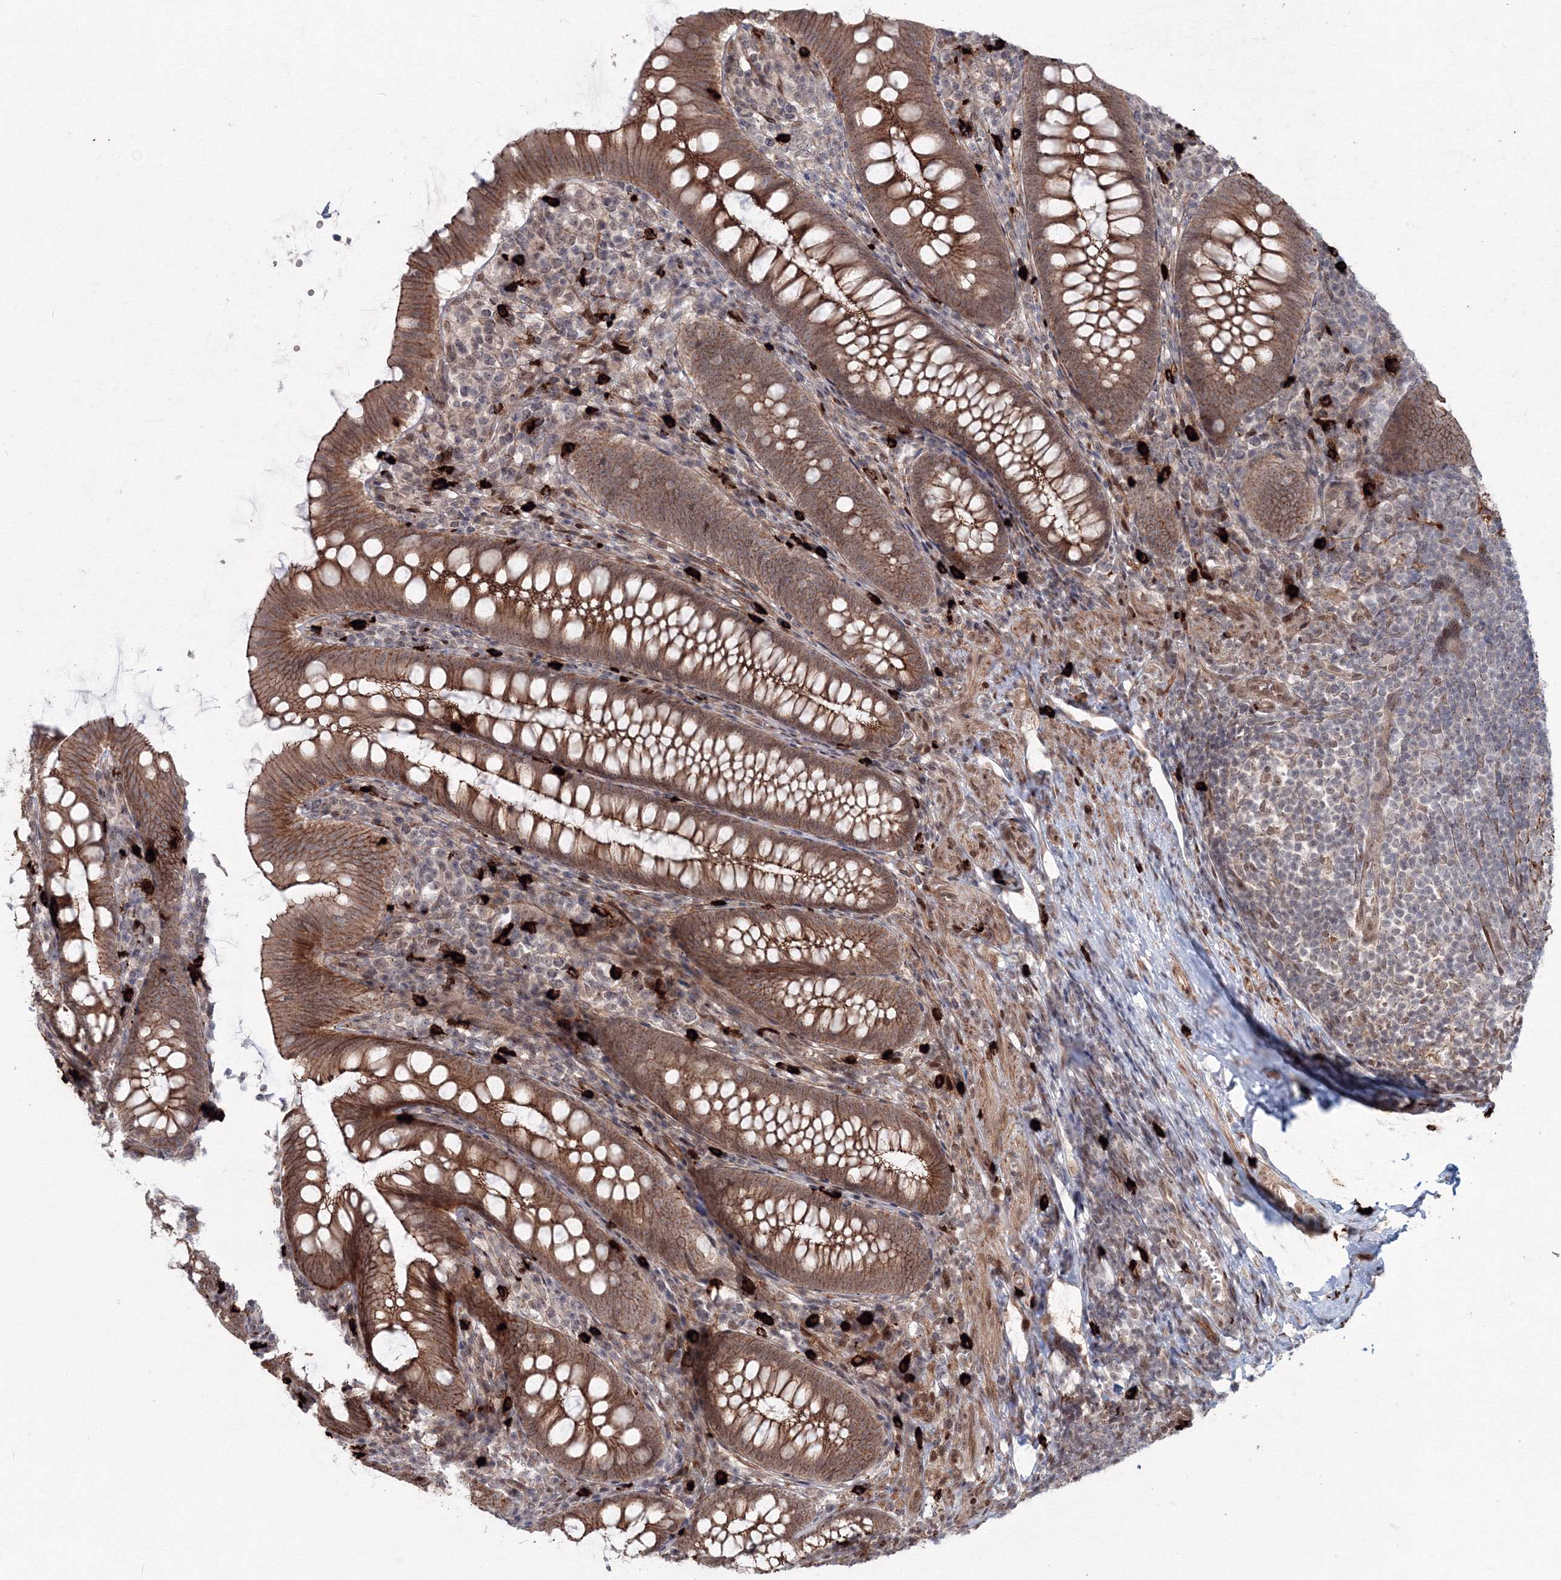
{"staining": {"intensity": "strong", "quantity": ">75%", "location": "cytoplasmic/membranous,nuclear"}, "tissue": "appendix", "cell_type": "Glandular cells", "image_type": "normal", "snomed": [{"axis": "morphology", "description": "Normal tissue, NOS"}, {"axis": "topography", "description": "Appendix"}], "caption": "High-power microscopy captured an immunohistochemistry (IHC) histopathology image of benign appendix, revealing strong cytoplasmic/membranous,nuclear positivity in about >75% of glandular cells.", "gene": "SH3PXD2A", "patient": {"sex": "male", "age": 14}}